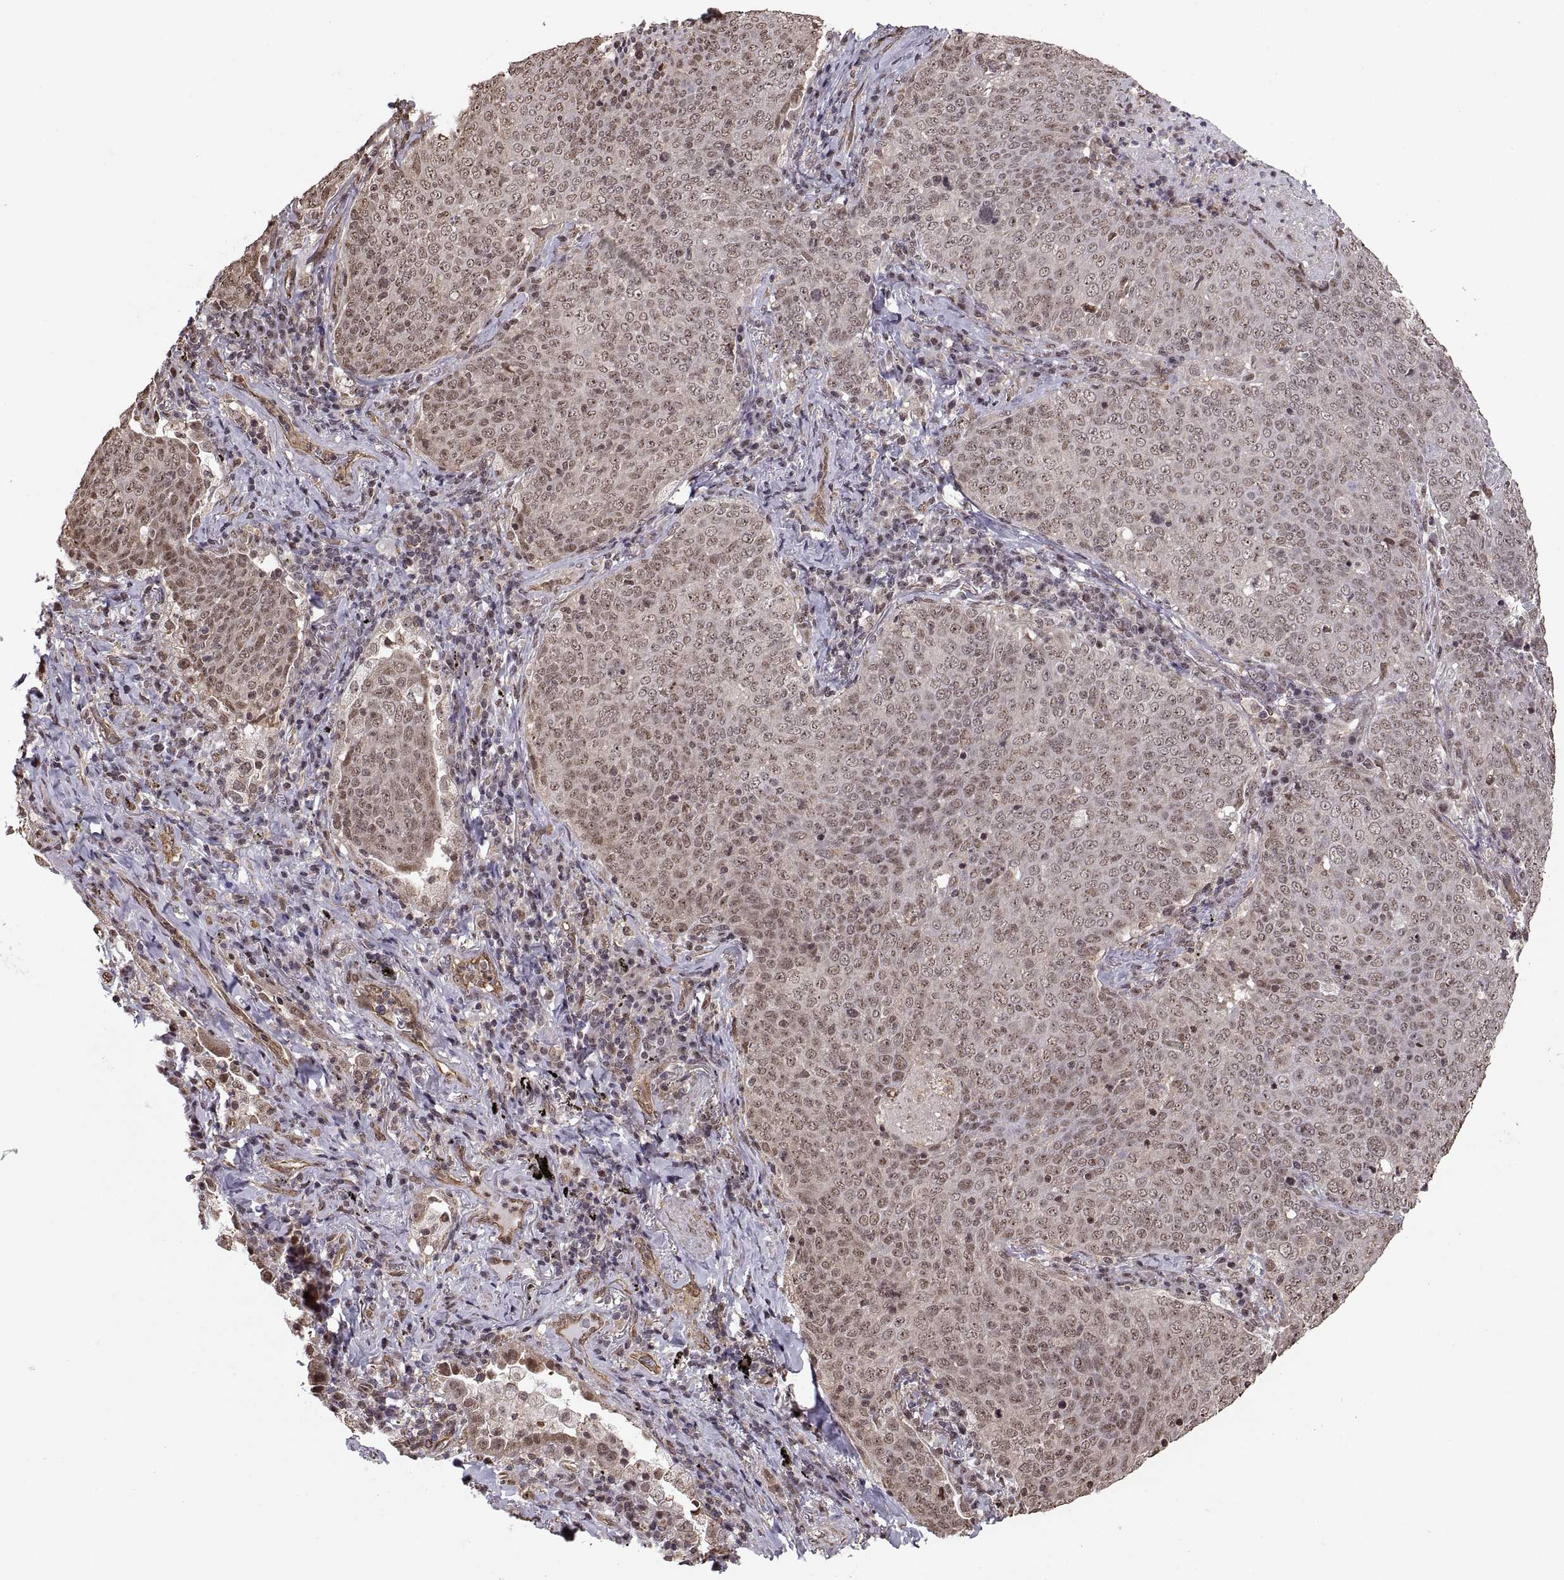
{"staining": {"intensity": "weak", "quantity": "<25%", "location": "nuclear"}, "tissue": "lung cancer", "cell_type": "Tumor cells", "image_type": "cancer", "snomed": [{"axis": "morphology", "description": "Squamous cell carcinoma, NOS"}, {"axis": "topography", "description": "Lung"}], "caption": "Image shows no significant protein staining in tumor cells of lung cancer. Brightfield microscopy of immunohistochemistry (IHC) stained with DAB (brown) and hematoxylin (blue), captured at high magnification.", "gene": "ARRB1", "patient": {"sex": "male", "age": 82}}